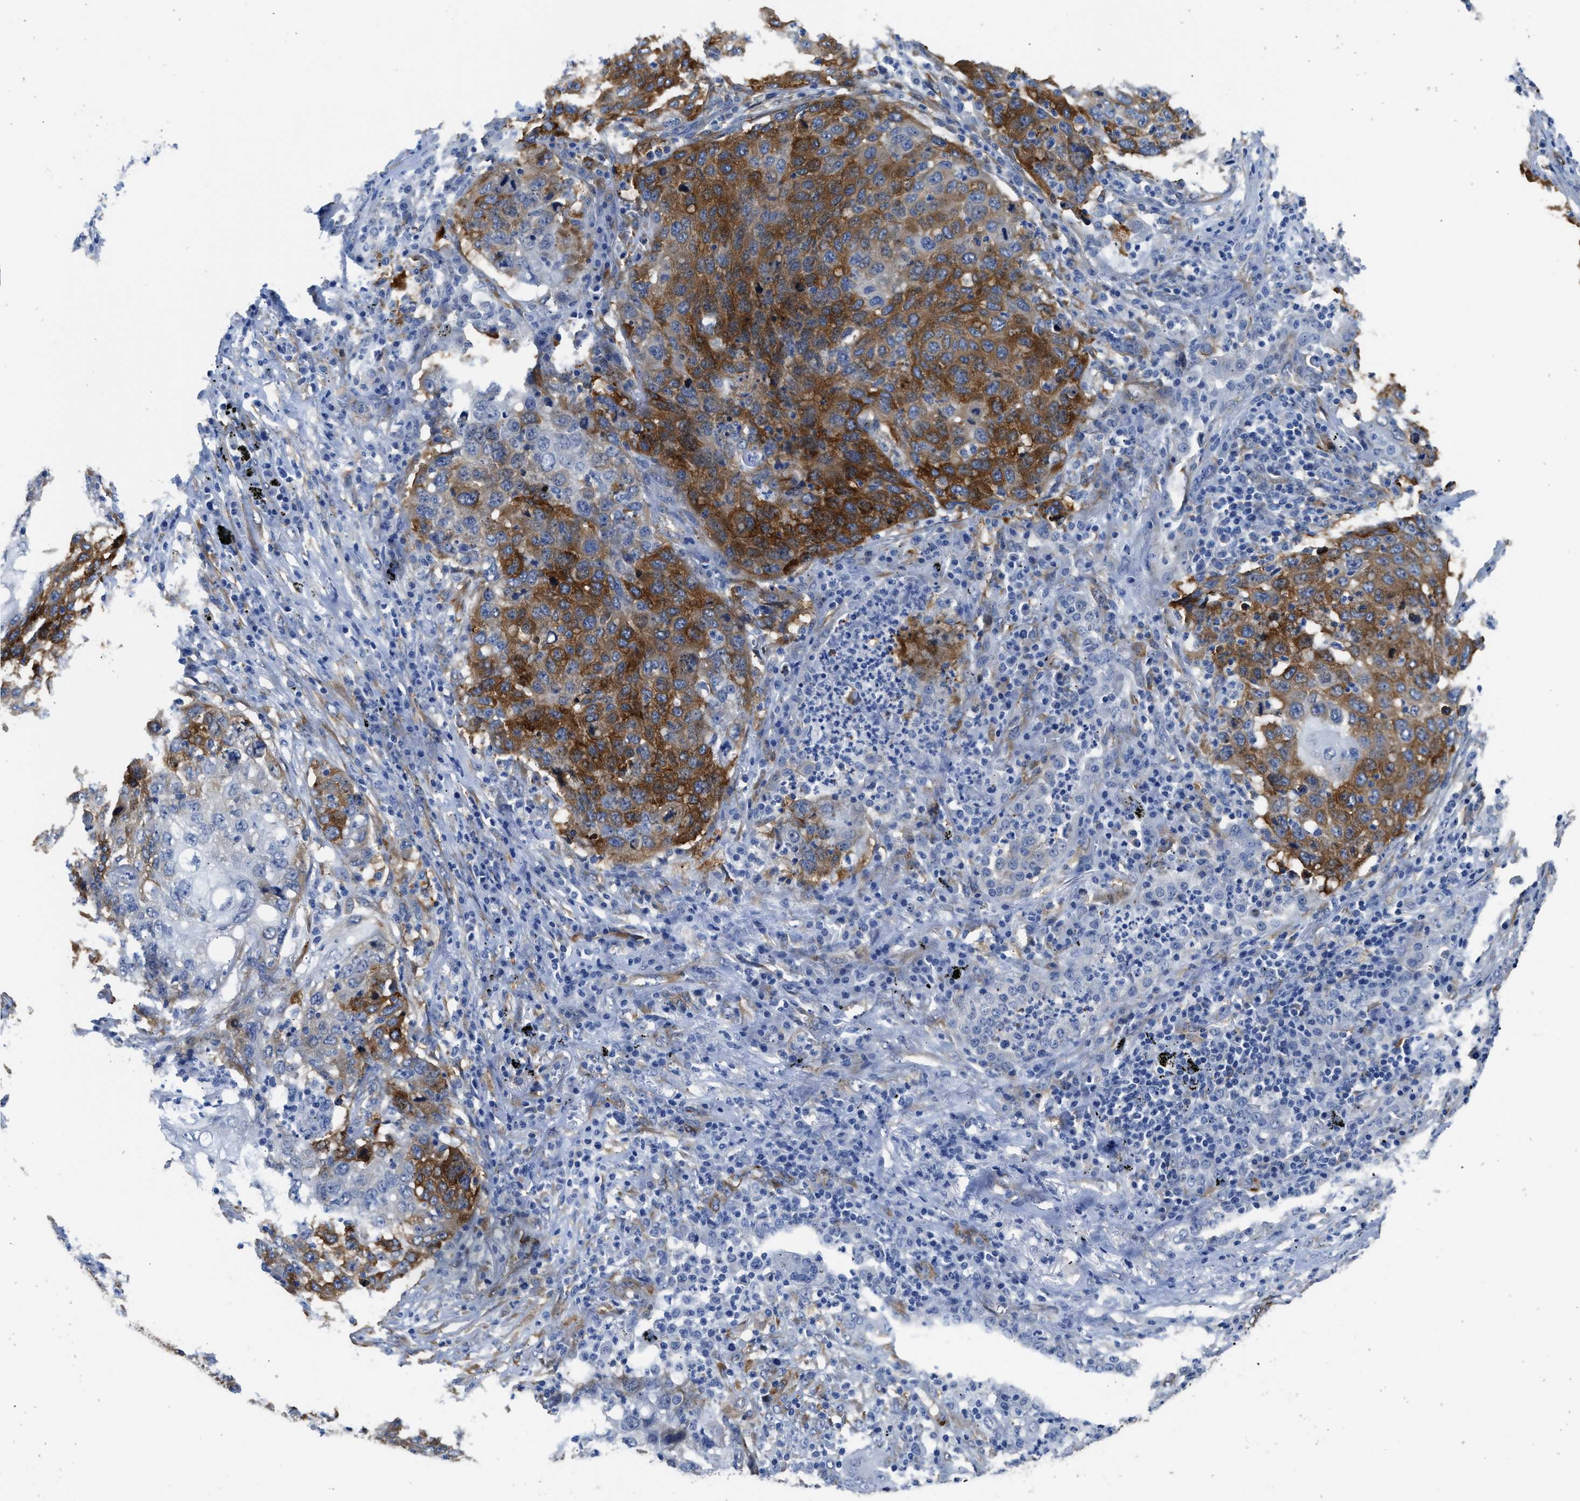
{"staining": {"intensity": "strong", "quantity": "25%-75%", "location": "cytoplasmic/membranous"}, "tissue": "lung cancer", "cell_type": "Tumor cells", "image_type": "cancer", "snomed": [{"axis": "morphology", "description": "Squamous cell carcinoma, NOS"}, {"axis": "topography", "description": "Lung"}], "caption": "Human lung cancer stained for a protein (brown) exhibits strong cytoplasmic/membranous positive staining in approximately 25%-75% of tumor cells.", "gene": "ZSWIM5", "patient": {"sex": "female", "age": 63}}